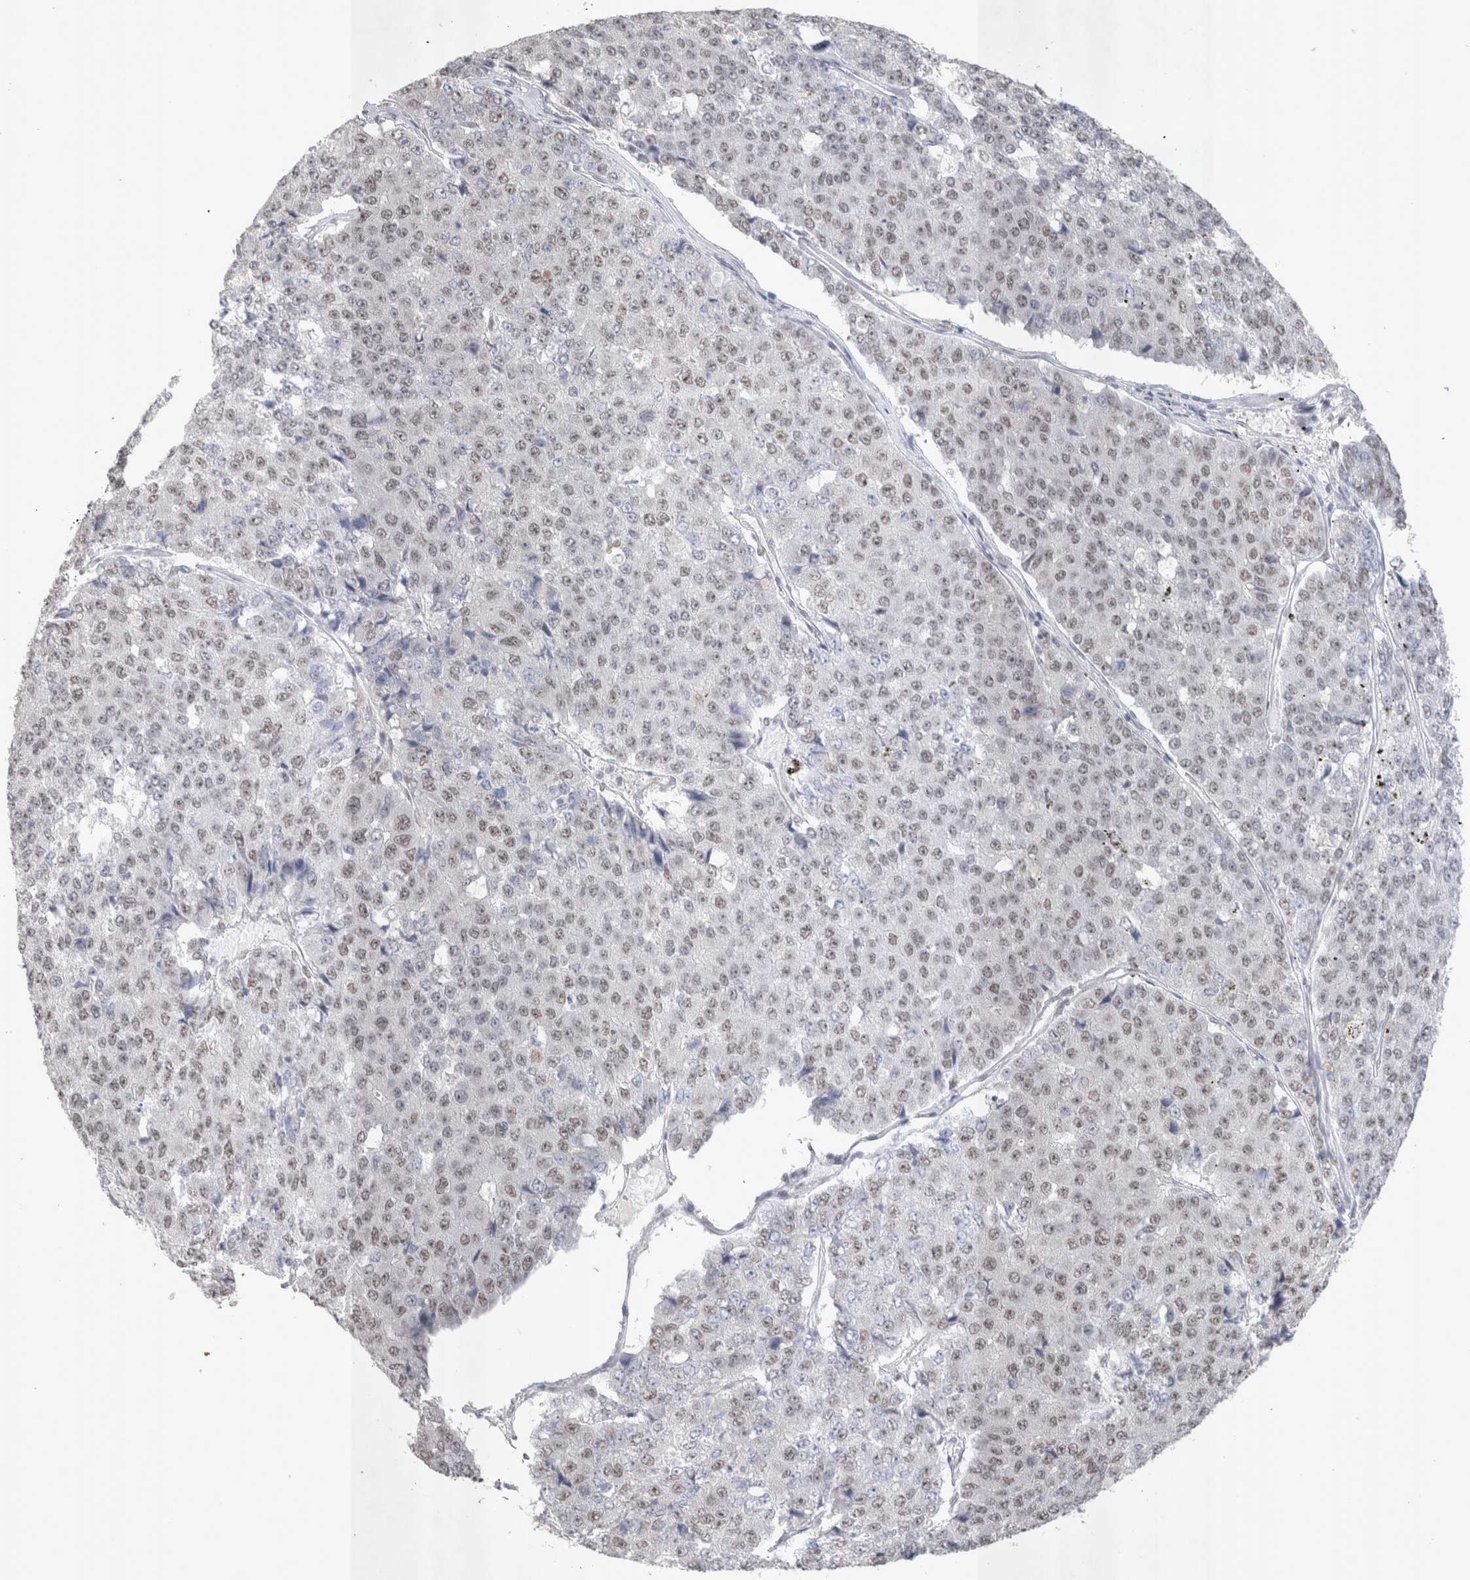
{"staining": {"intensity": "weak", "quantity": ">75%", "location": "nuclear"}, "tissue": "pancreatic cancer", "cell_type": "Tumor cells", "image_type": "cancer", "snomed": [{"axis": "morphology", "description": "Adenocarcinoma, NOS"}, {"axis": "topography", "description": "Pancreas"}], "caption": "About >75% of tumor cells in pancreatic cancer demonstrate weak nuclear protein staining as visualized by brown immunohistochemical staining.", "gene": "RECQL4", "patient": {"sex": "male", "age": 50}}